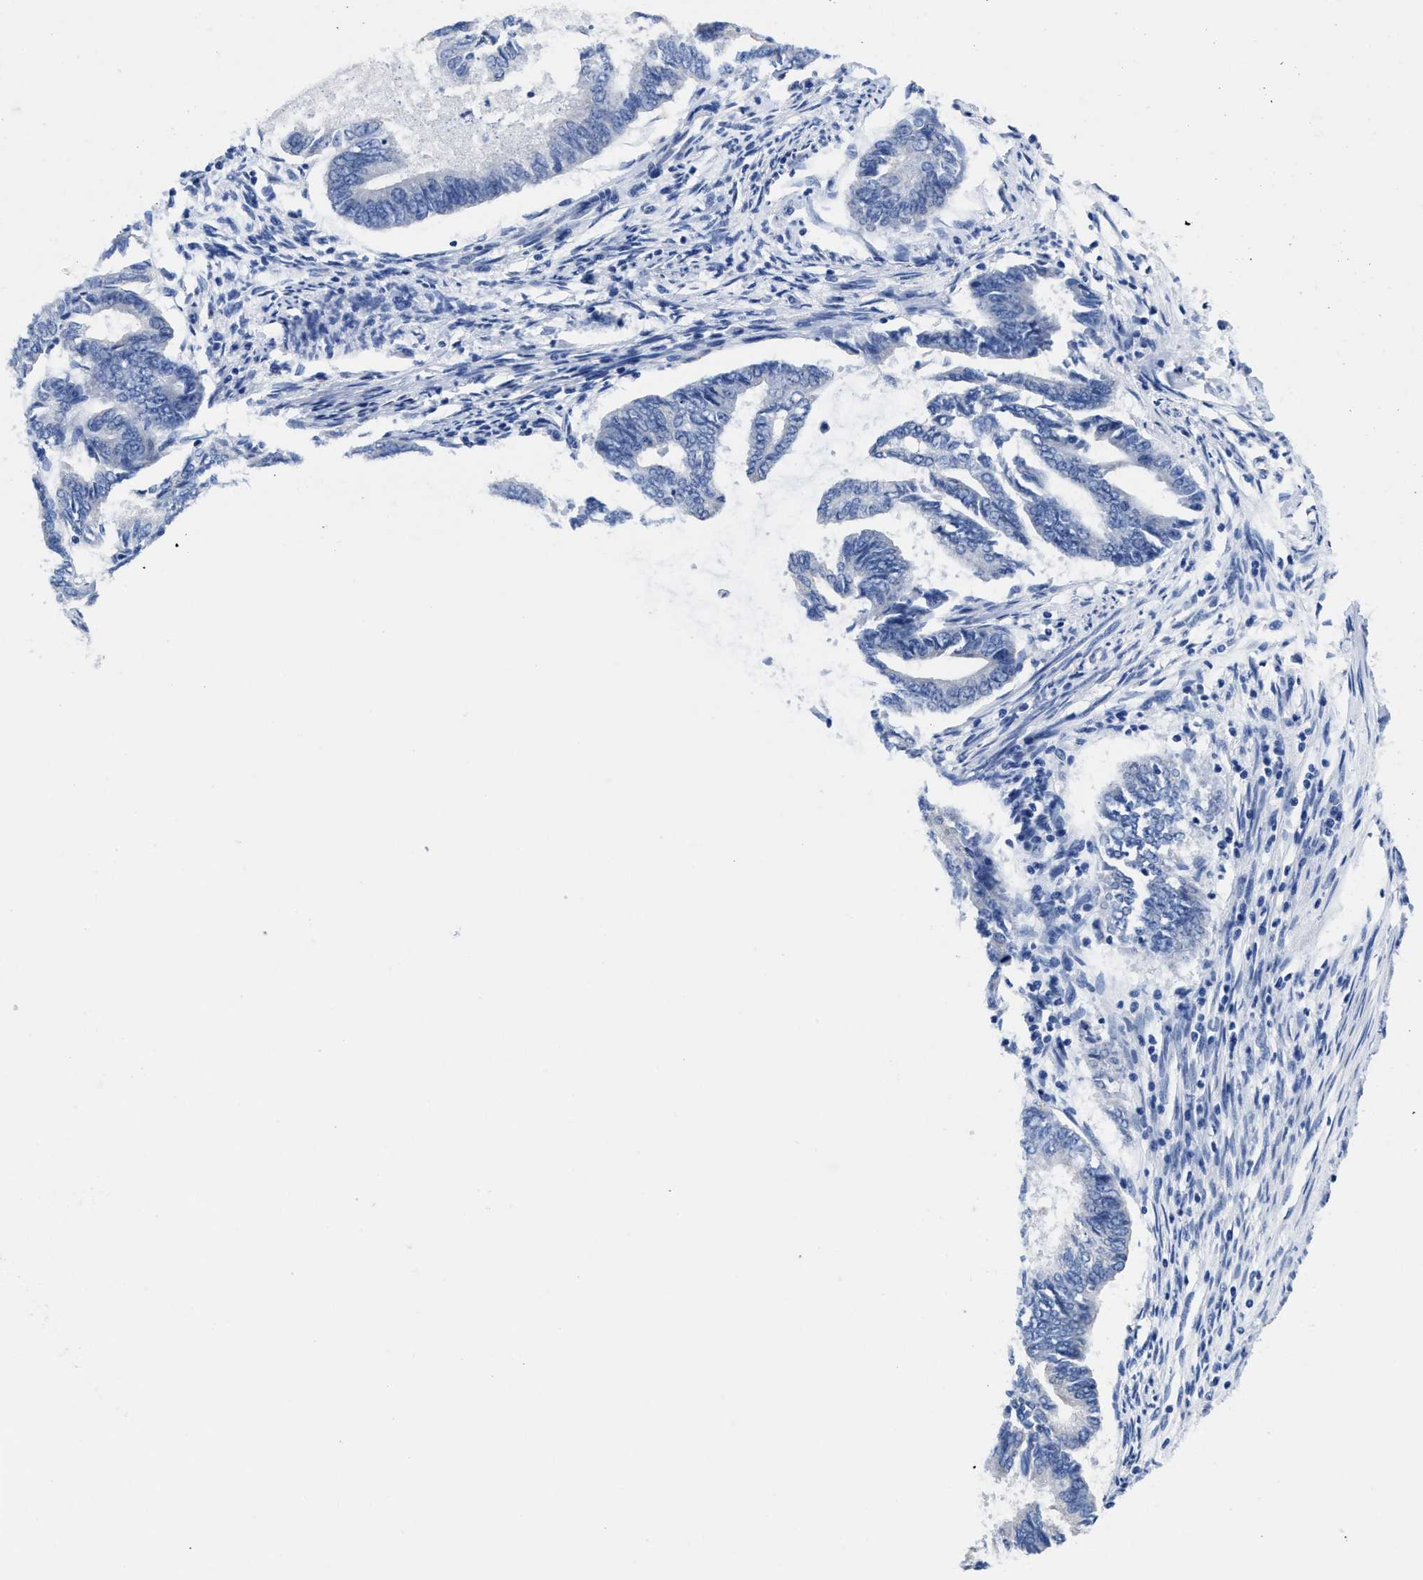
{"staining": {"intensity": "negative", "quantity": "none", "location": "none"}, "tissue": "endometrial cancer", "cell_type": "Tumor cells", "image_type": "cancer", "snomed": [{"axis": "morphology", "description": "Adenocarcinoma, NOS"}, {"axis": "topography", "description": "Endometrium"}], "caption": "Image shows no protein positivity in tumor cells of endometrial cancer (adenocarcinoma) tissue. (Brightfield microscopy of DAB (3,3'-diaminobenzidine) IHC at high magnification).", "gene": "HOOK1", "patient": {"sex": "female", "age": 86}}